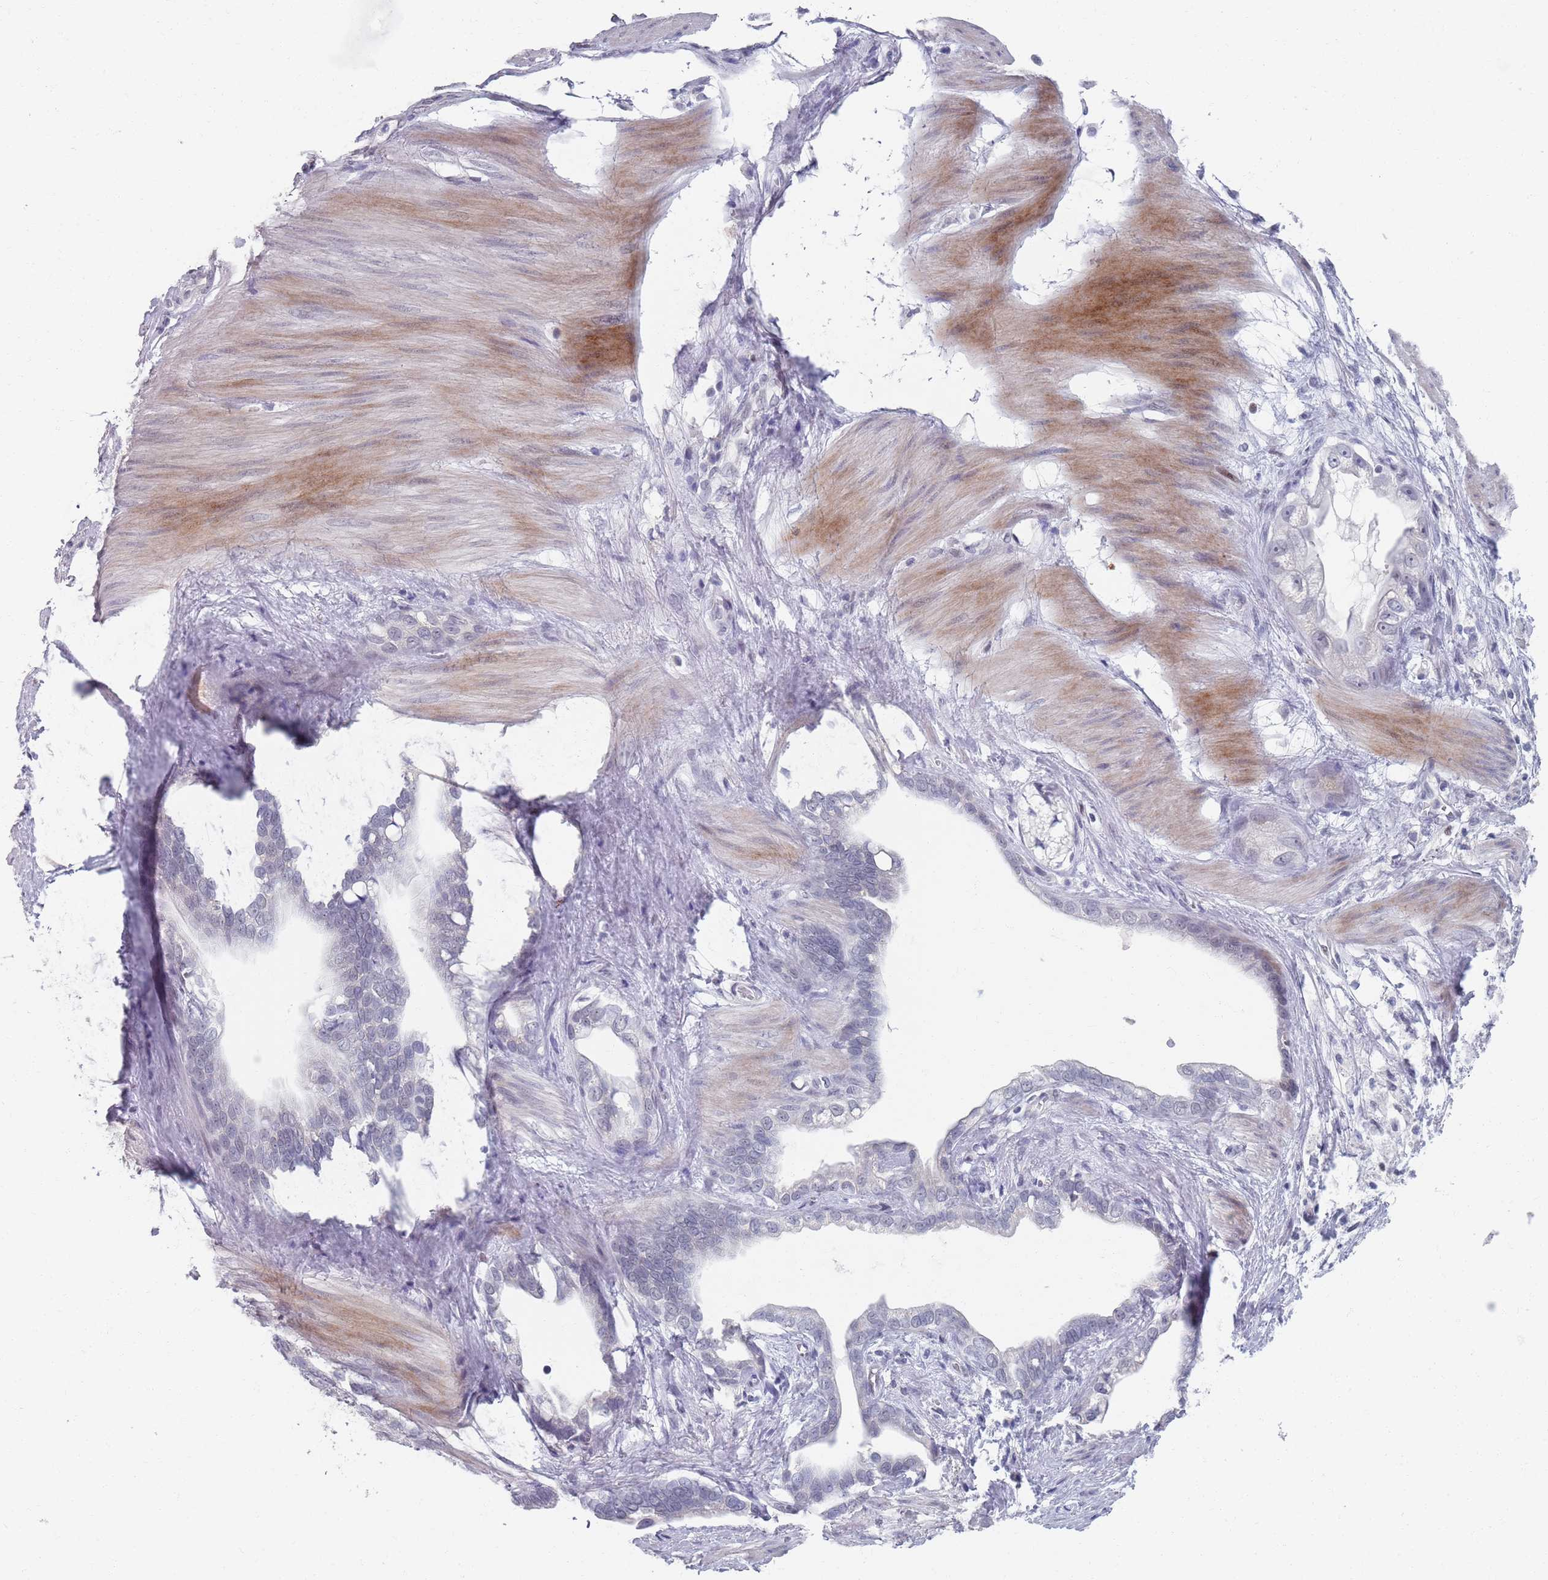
{"staining": {"intensity": "weak", "quantity": "<25%", "location": "nuclear"}, "tissue": "stomach cancer", "cell_type": "Tumor cells", "image_type": "cancer", "snomed": [{"axis": "morphology", "description": "Adenocarcinoma, NOS"}, {"axis": "topography", "description": "Stomach"}], "caption": "Stomach adenocarcinoma was stained to show a protein in brown. There is no significant positivity in tumor cells.", "gene": "SAMD1", "patient": {"sex": "male", "age": 55}}